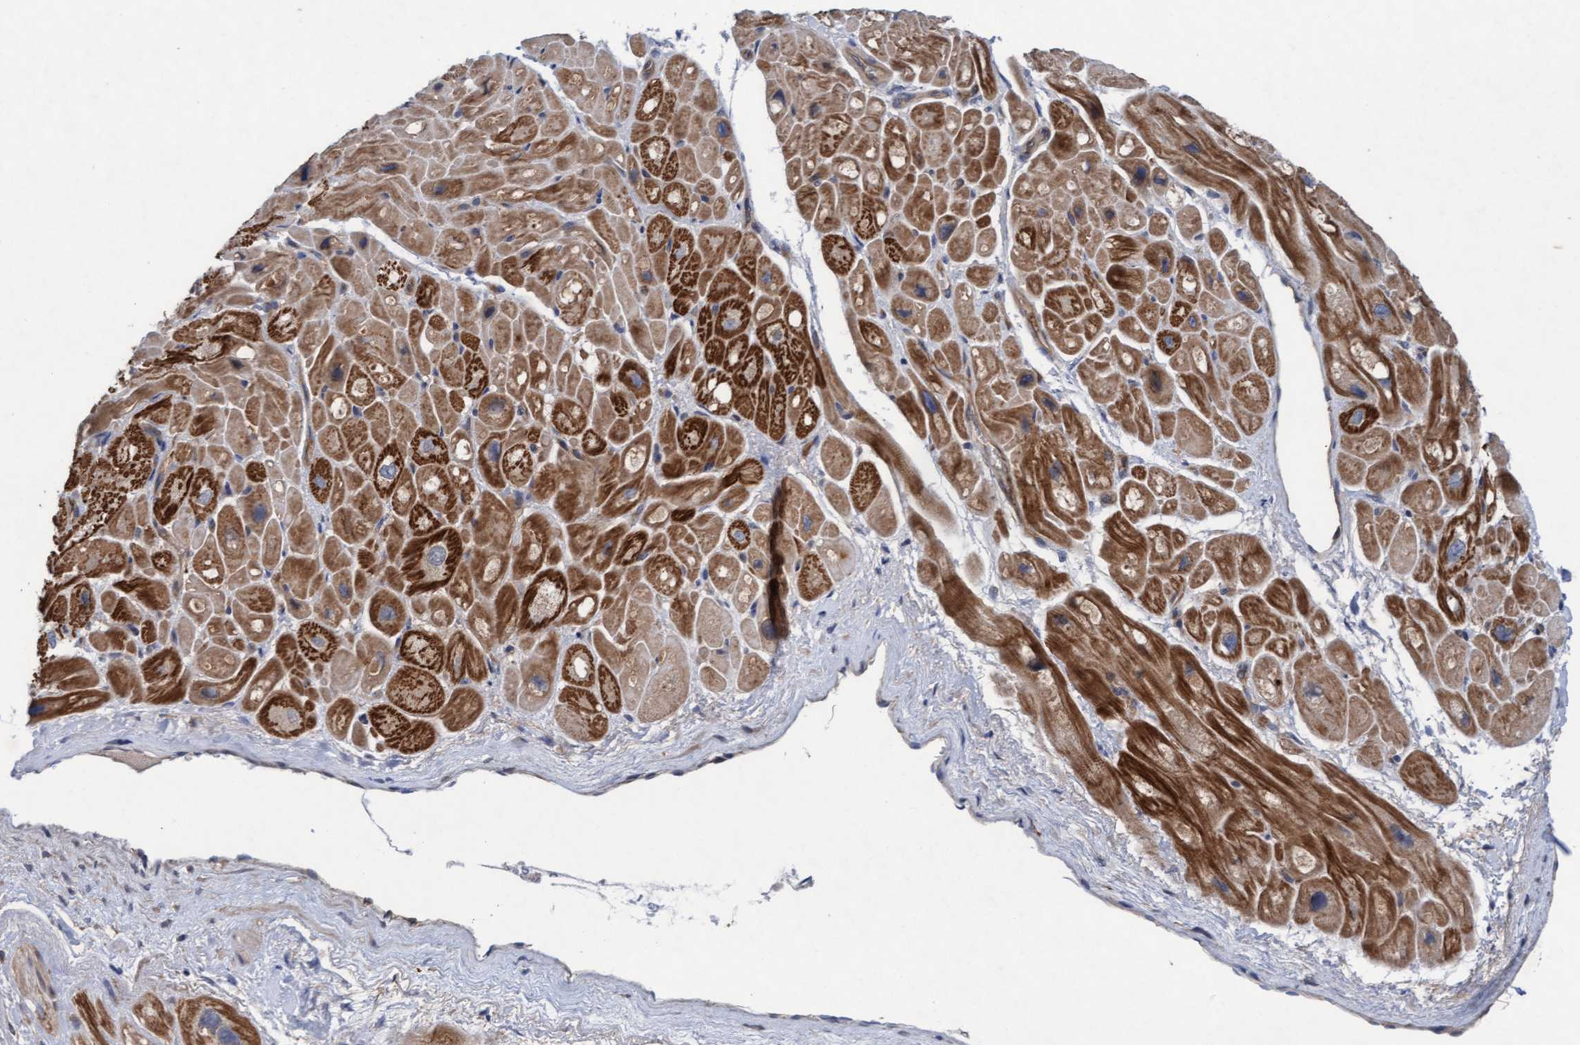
{"staining": {"intensity": "strong", "quantity": ">75%", "location": "cytoplasmic/membranous"}, "tissue": "heart muscle", "cell_type": "Cardiomyocytes", "image_type": "normal", "snomed": [{"axis": "morphology", "description": "Normal tissue, NOS"}, {"axis": "topography", "description": "Heart"}], "caption": "An immunohistochemistry histopathology image of benign tissue is shown. Protein staining in brown labels strong cytoplasmic/membranous positivity in heart muscle within cardiomyocytes.", "gene": "PLCD1", "patient": {"sex": "male", "age": 49}}